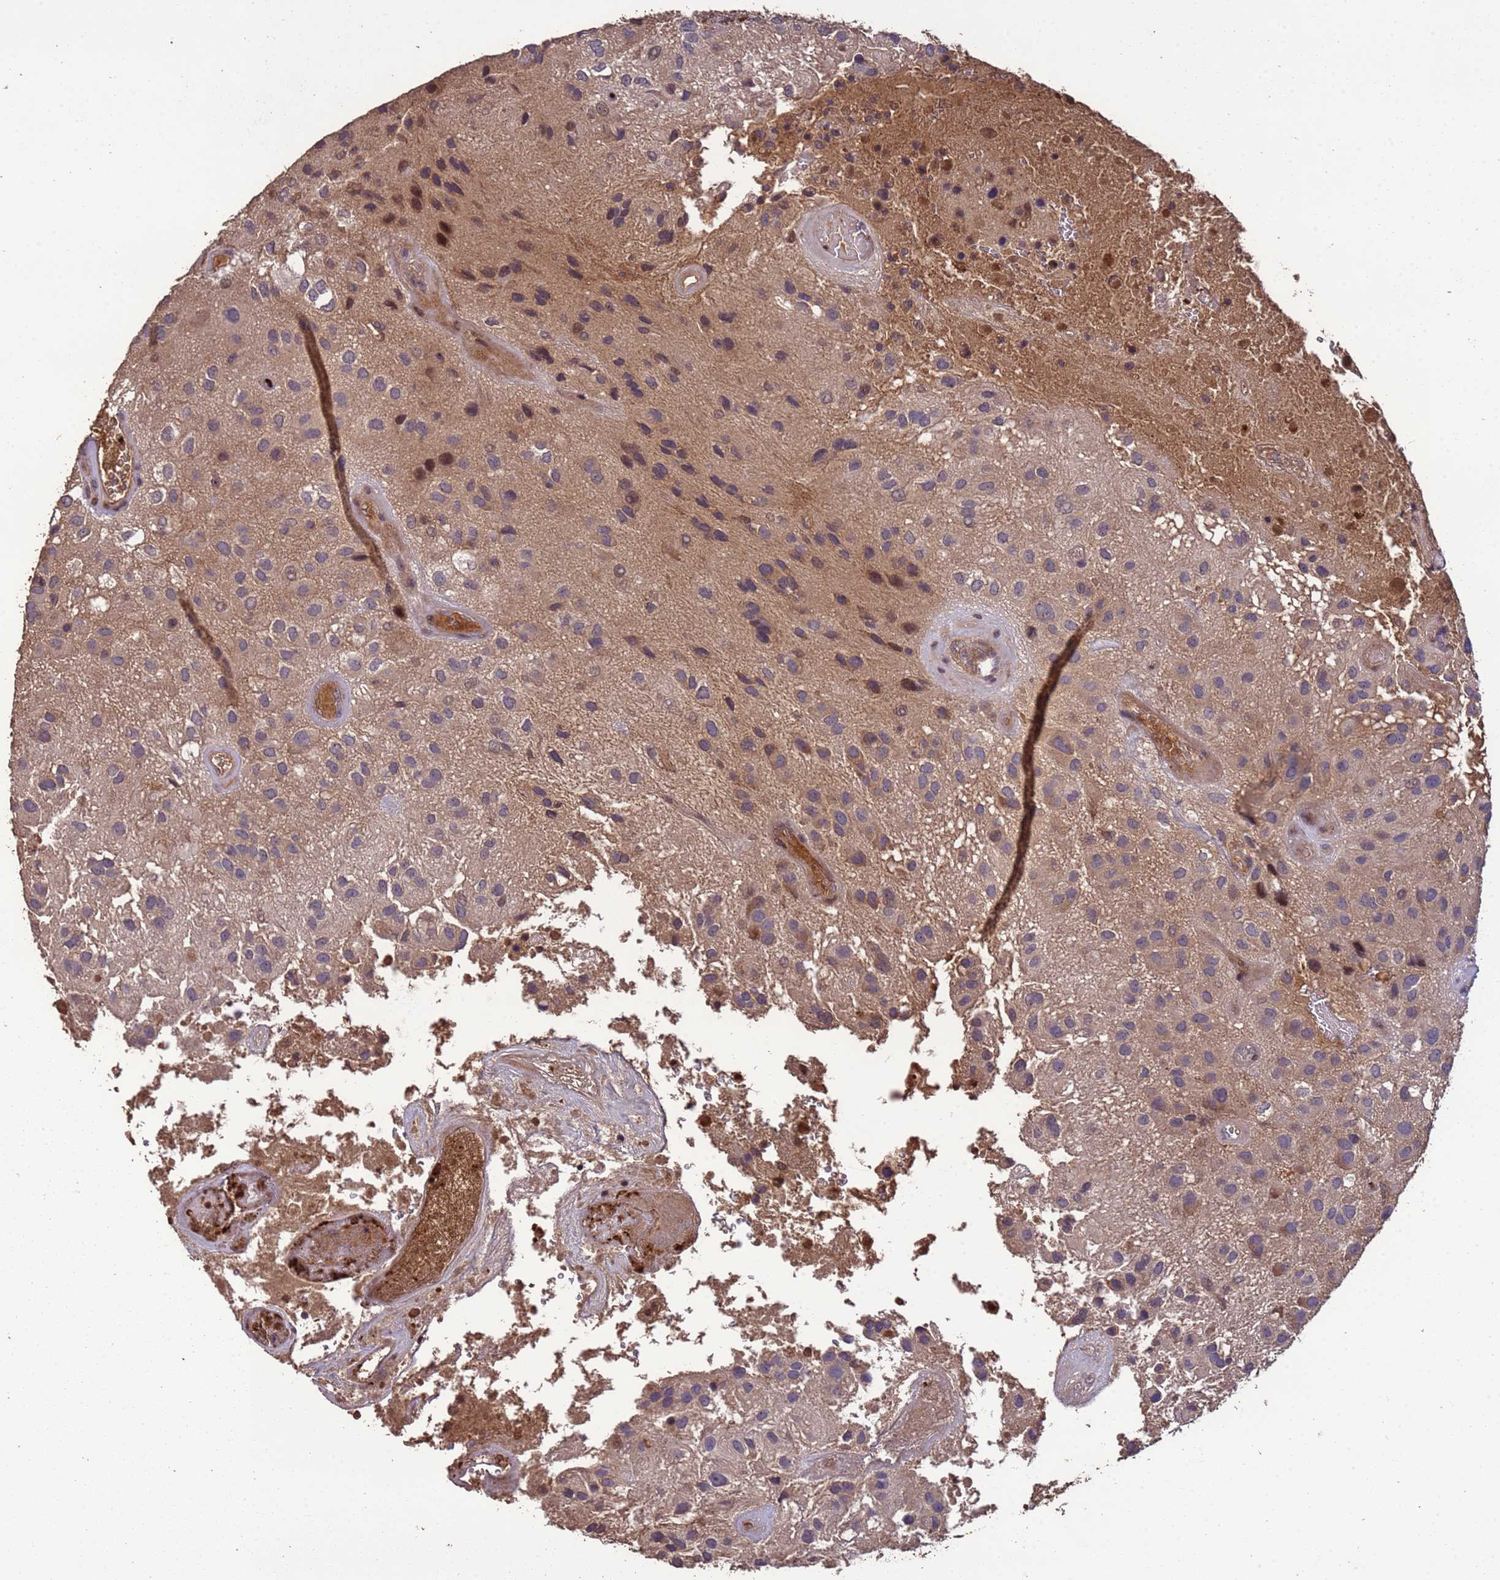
{"staining": {"intensity": "weak", "quantity": "25%-75%", "location": "cytoplasmic/membranous"}, "tissue": "glioma", "cell_type": "Tumor cells", "image_type": "cancer", "snomed": [{"axis": "morphology", "description": "Glioma, malignant, Low grade"}, {"axis": "topography", "description": "Brain"}], "caption": "Glioma stained with a protein marker exhibits weak staining in tumor cells.", "gene": "CCDC184", "patient": {"sex": "male", "age": 66}}